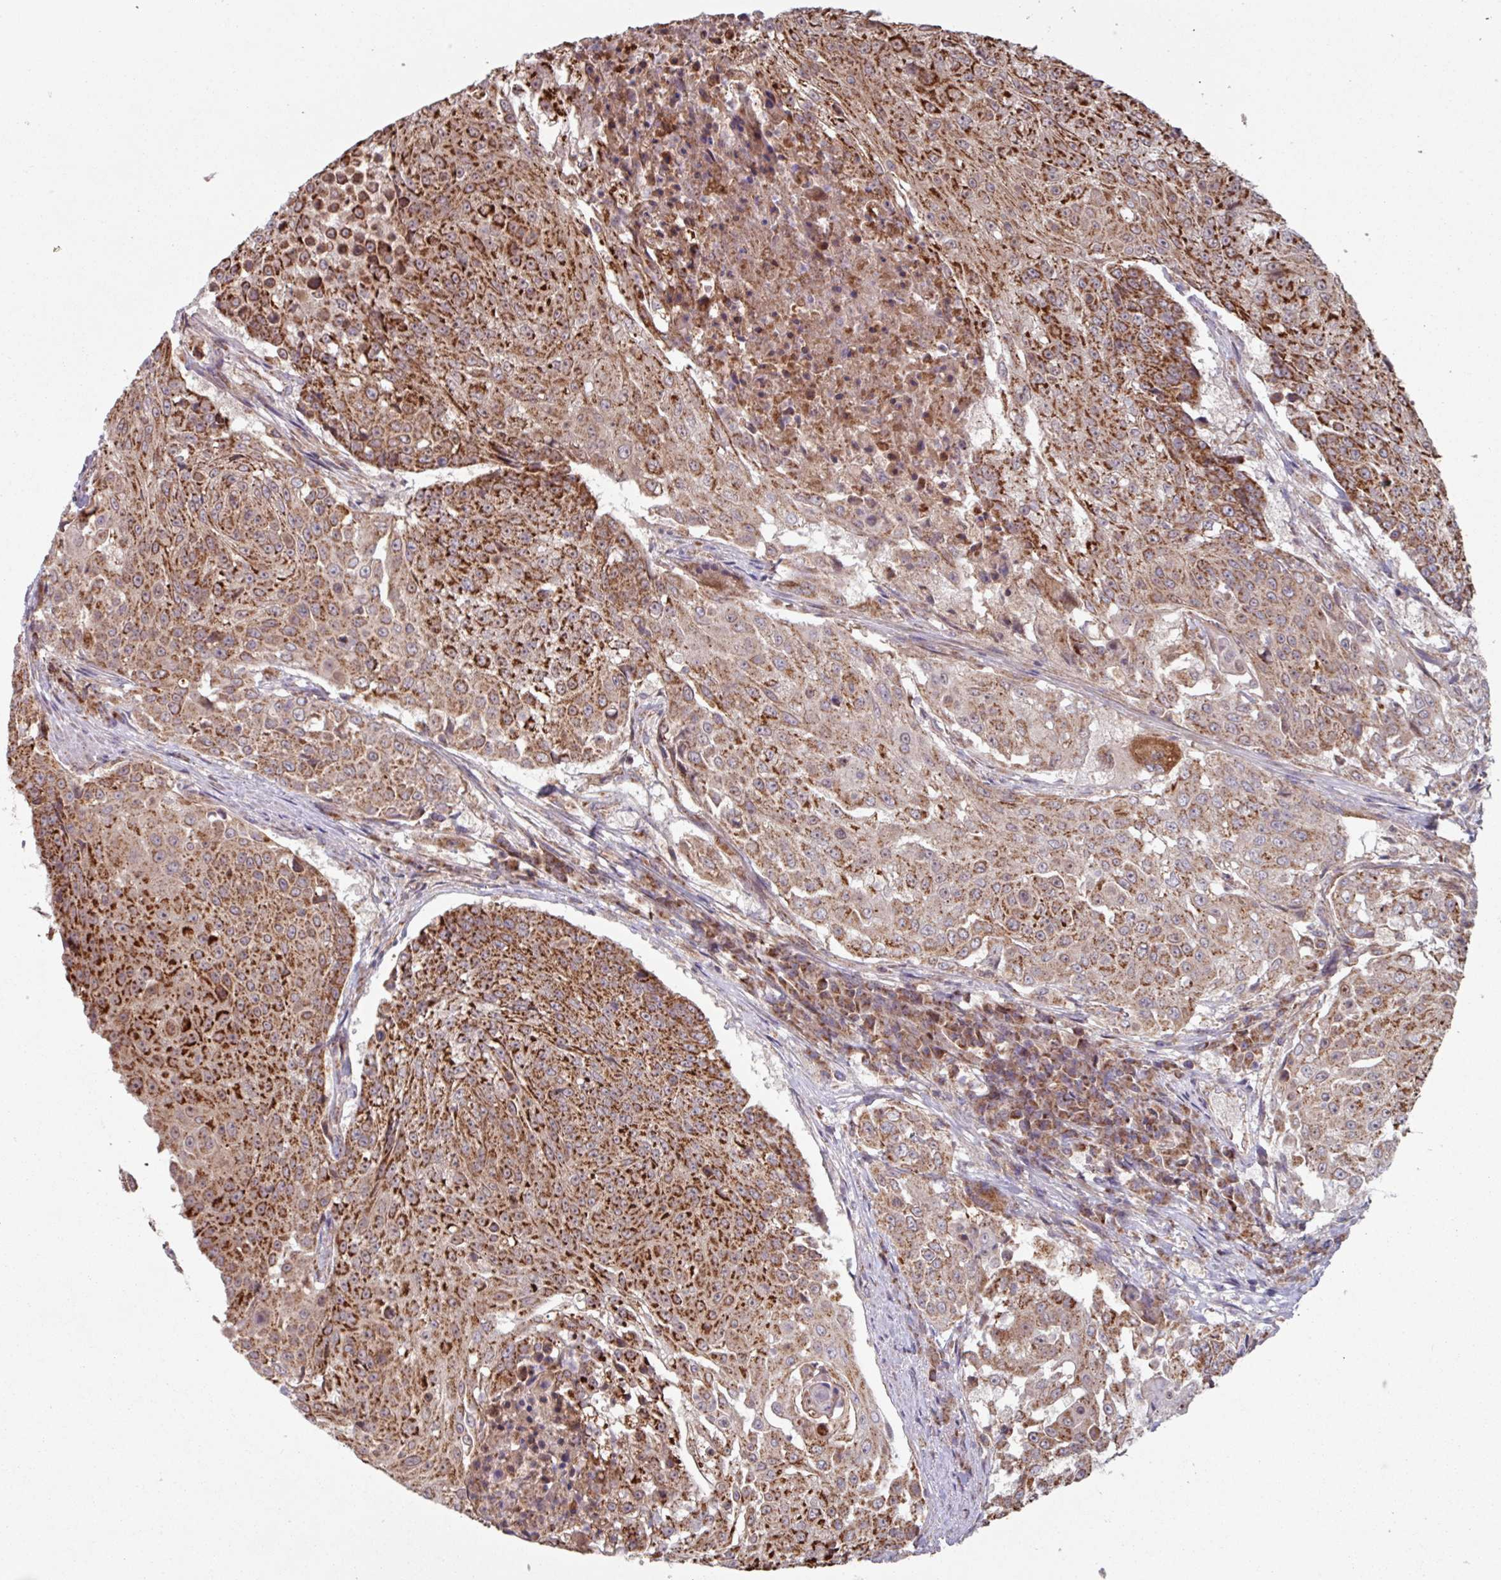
{"staining": {"intensity": "strong", "quantity": ">75%", "location": "cytoplasmic/membranous"}, "tissue": "urothelial cancer", "cell_type": "Tumor cells", "image_type": "cancer", "snomed": [{"axis": "morphology", "description": "Urothelial carcinoma, High grade"}, {"axis": "topography", "description": "Urinary bladder"}], "caption": "Tumor cells reveal high levels of strong cytoplasmic/membranous expression in about >75% of cells in urothelial cancer. Nuclei are stained in blue.", "gene": "COX7C", "patient": {"sex": "female", "age": 63}}